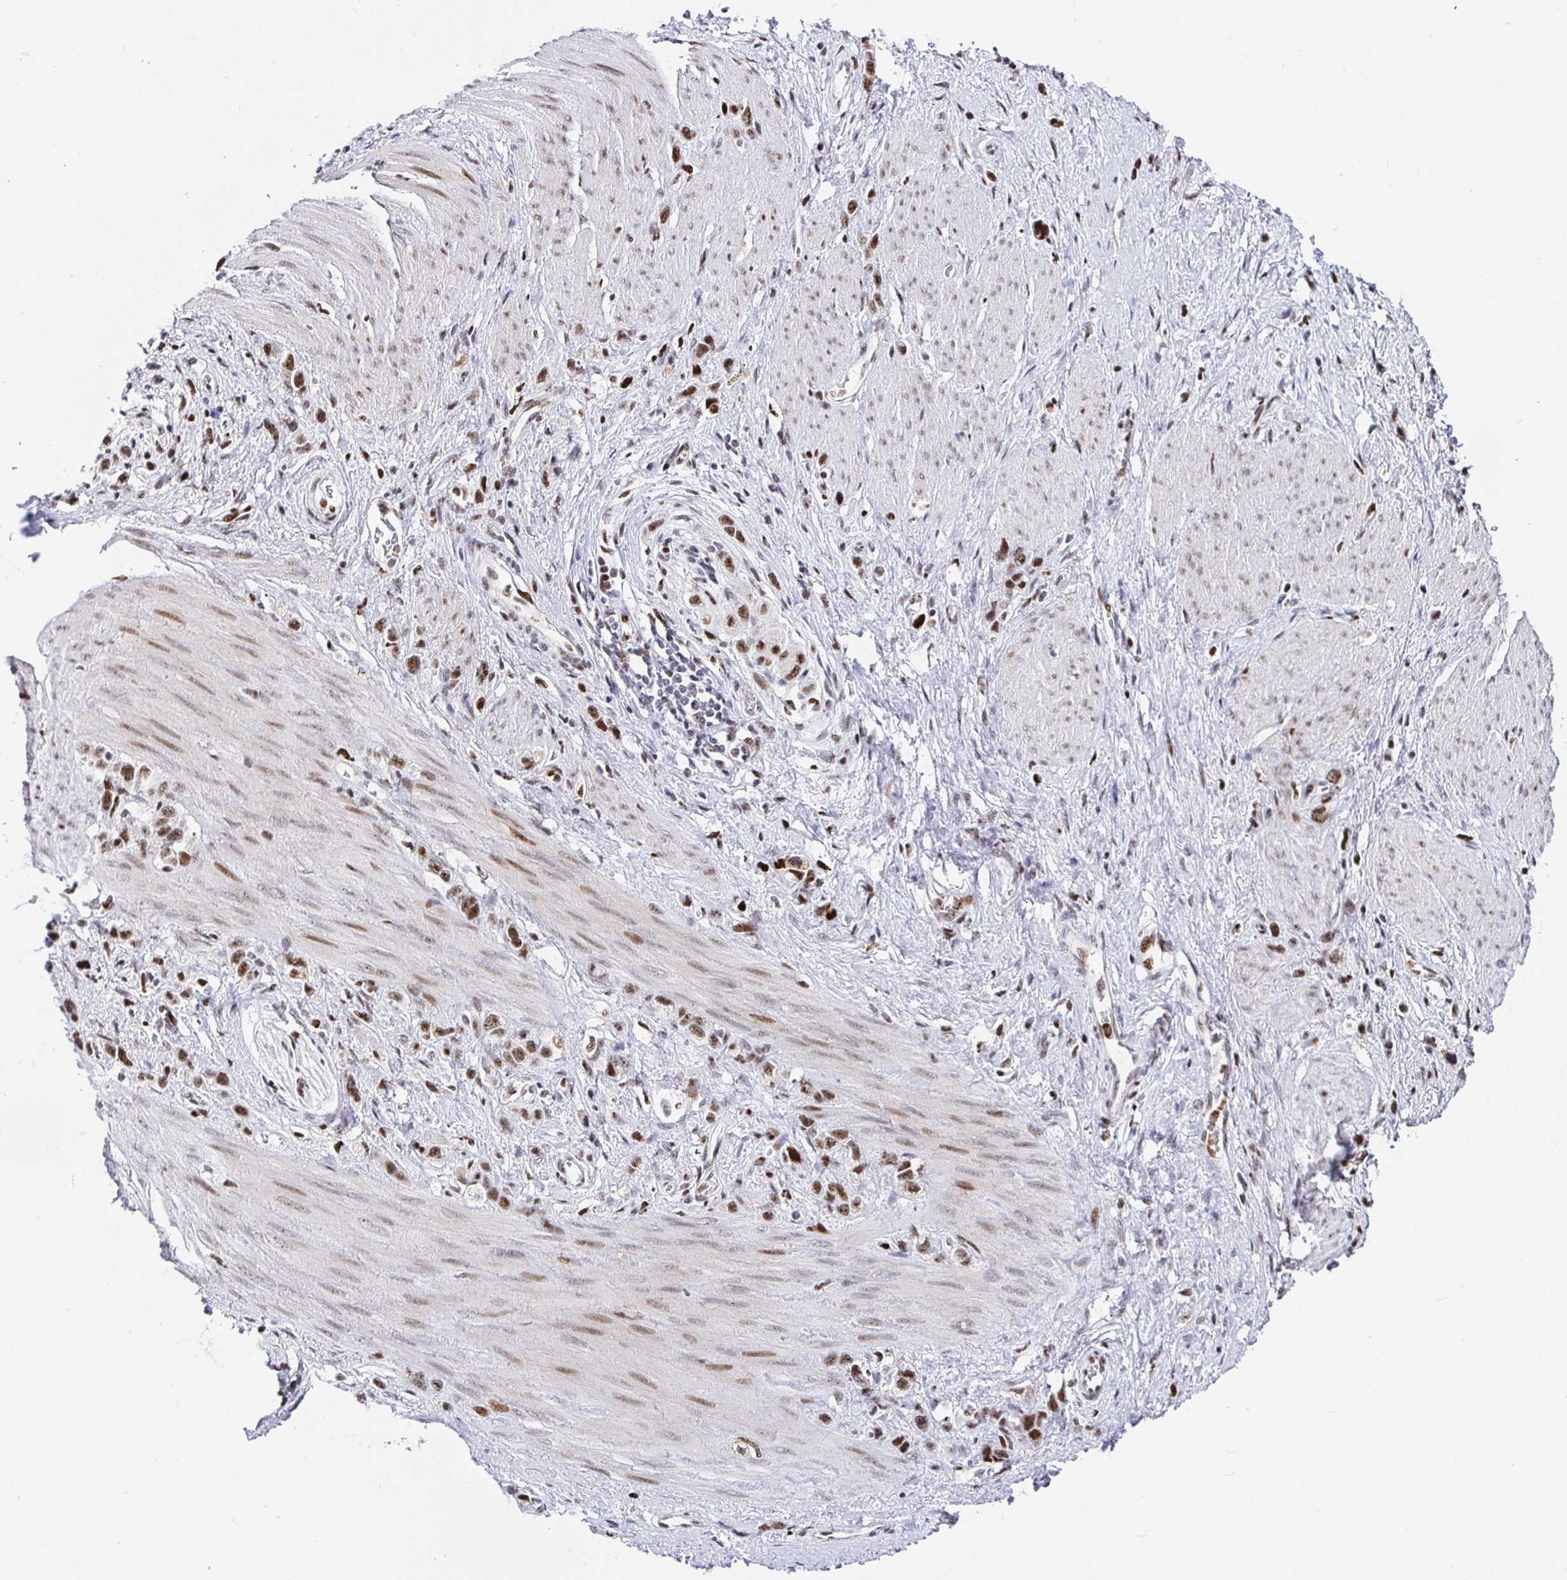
{"staining": {"intensity": "moderate", "quantity": ">75%", "location": "nuclear"}, "tissue": "stomach cancer", "cell_type": "Tumor cells", "image_type": "cancer", "snomed": [{"axis": "morphology", "description": "Adenocarcinoma, NOS"}, {"axis": "topography", "description": "Stomach"}], "caption": "Immunohistochemical staining of human stomach cancer shows moderate nuclear protein staining in approximately >75% of tumor cells.", "gene": "SETD5", "patient": {"sex": "female", "age": 65}}